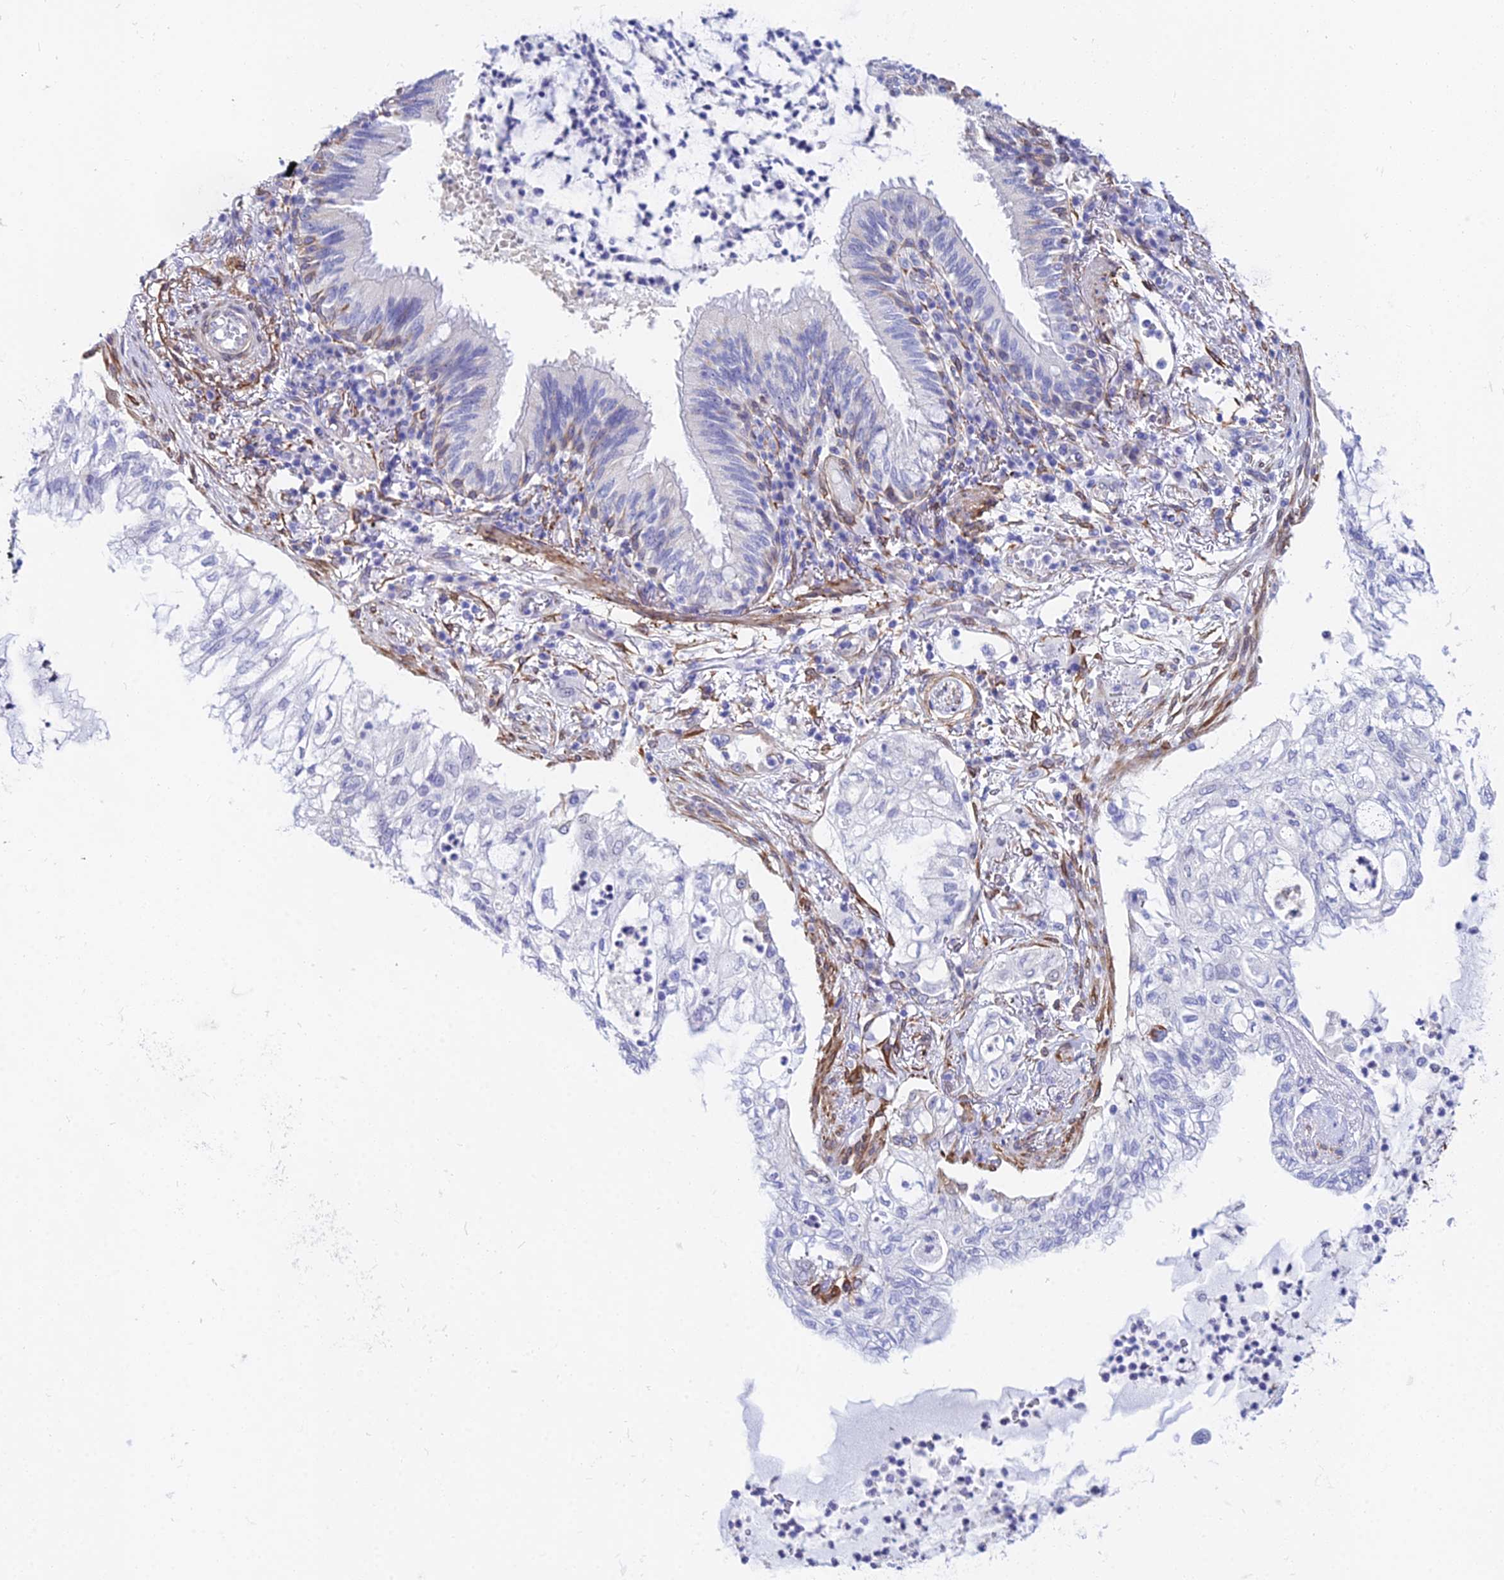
{"staining": {"intensity": "negative", "quantity": "none", "location": "none"}, "tissue": "lung cancer", "cell_type": "Tumor cells", "image_type": "cancer", "snomed": [{"axis": "morphology", "description": "Adenocarcinoma, NOS"}, {"axis": "topography", "description": "Lung"}], "caption": "The histopathology image exhibits no staining of tumor cells in adenocarcinoma (lung).", "gene": "MXRA7", "patient": {"sex": "female", "age": 70}}